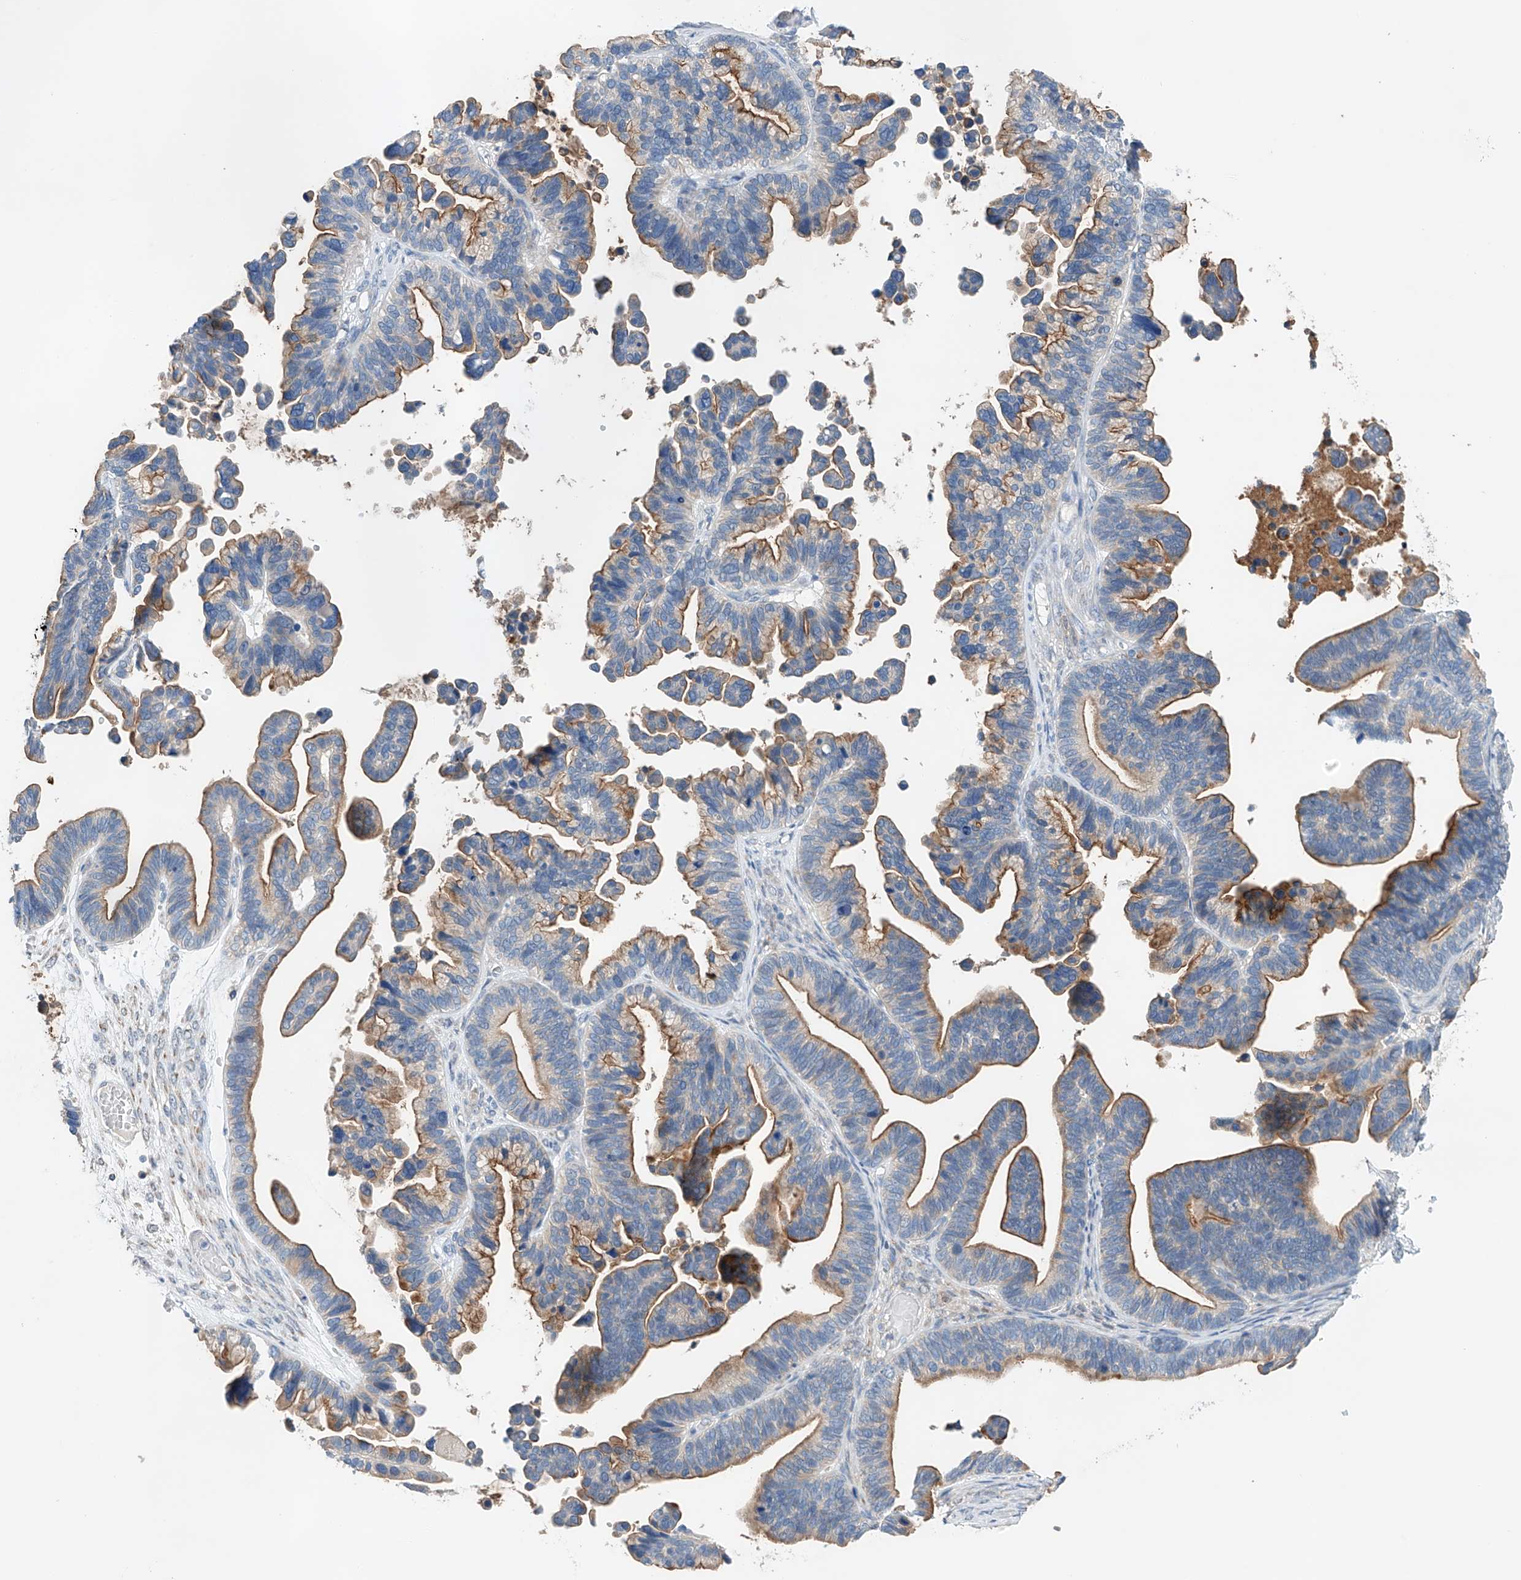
{"staining": {"intensity": "moderate", "quantity": "25%-75%", "location": "cytoplasmic/membranous"}, "tissue": "ovarian cancer", "cell_type": "Tumor cells", "image_type": "cancer", "snomed": [{"axis": "morphology", "description": "Cystadenocarcinoma, serous, NOS"}, {"axis": "topography", "description": "Ovary"}], "caption": "Tumor cells reveal moderate cytoplasmic/membranous staining in approximately 25%-75% of cells in serous cystadenocarcinoma (ovarian). (Stains: DAB in brown, nuclei in blue, Microscopy: brightfield microscopy at high magnification).", "gene": "GPC4", "patient": {"sex": "female", "age": 56}}